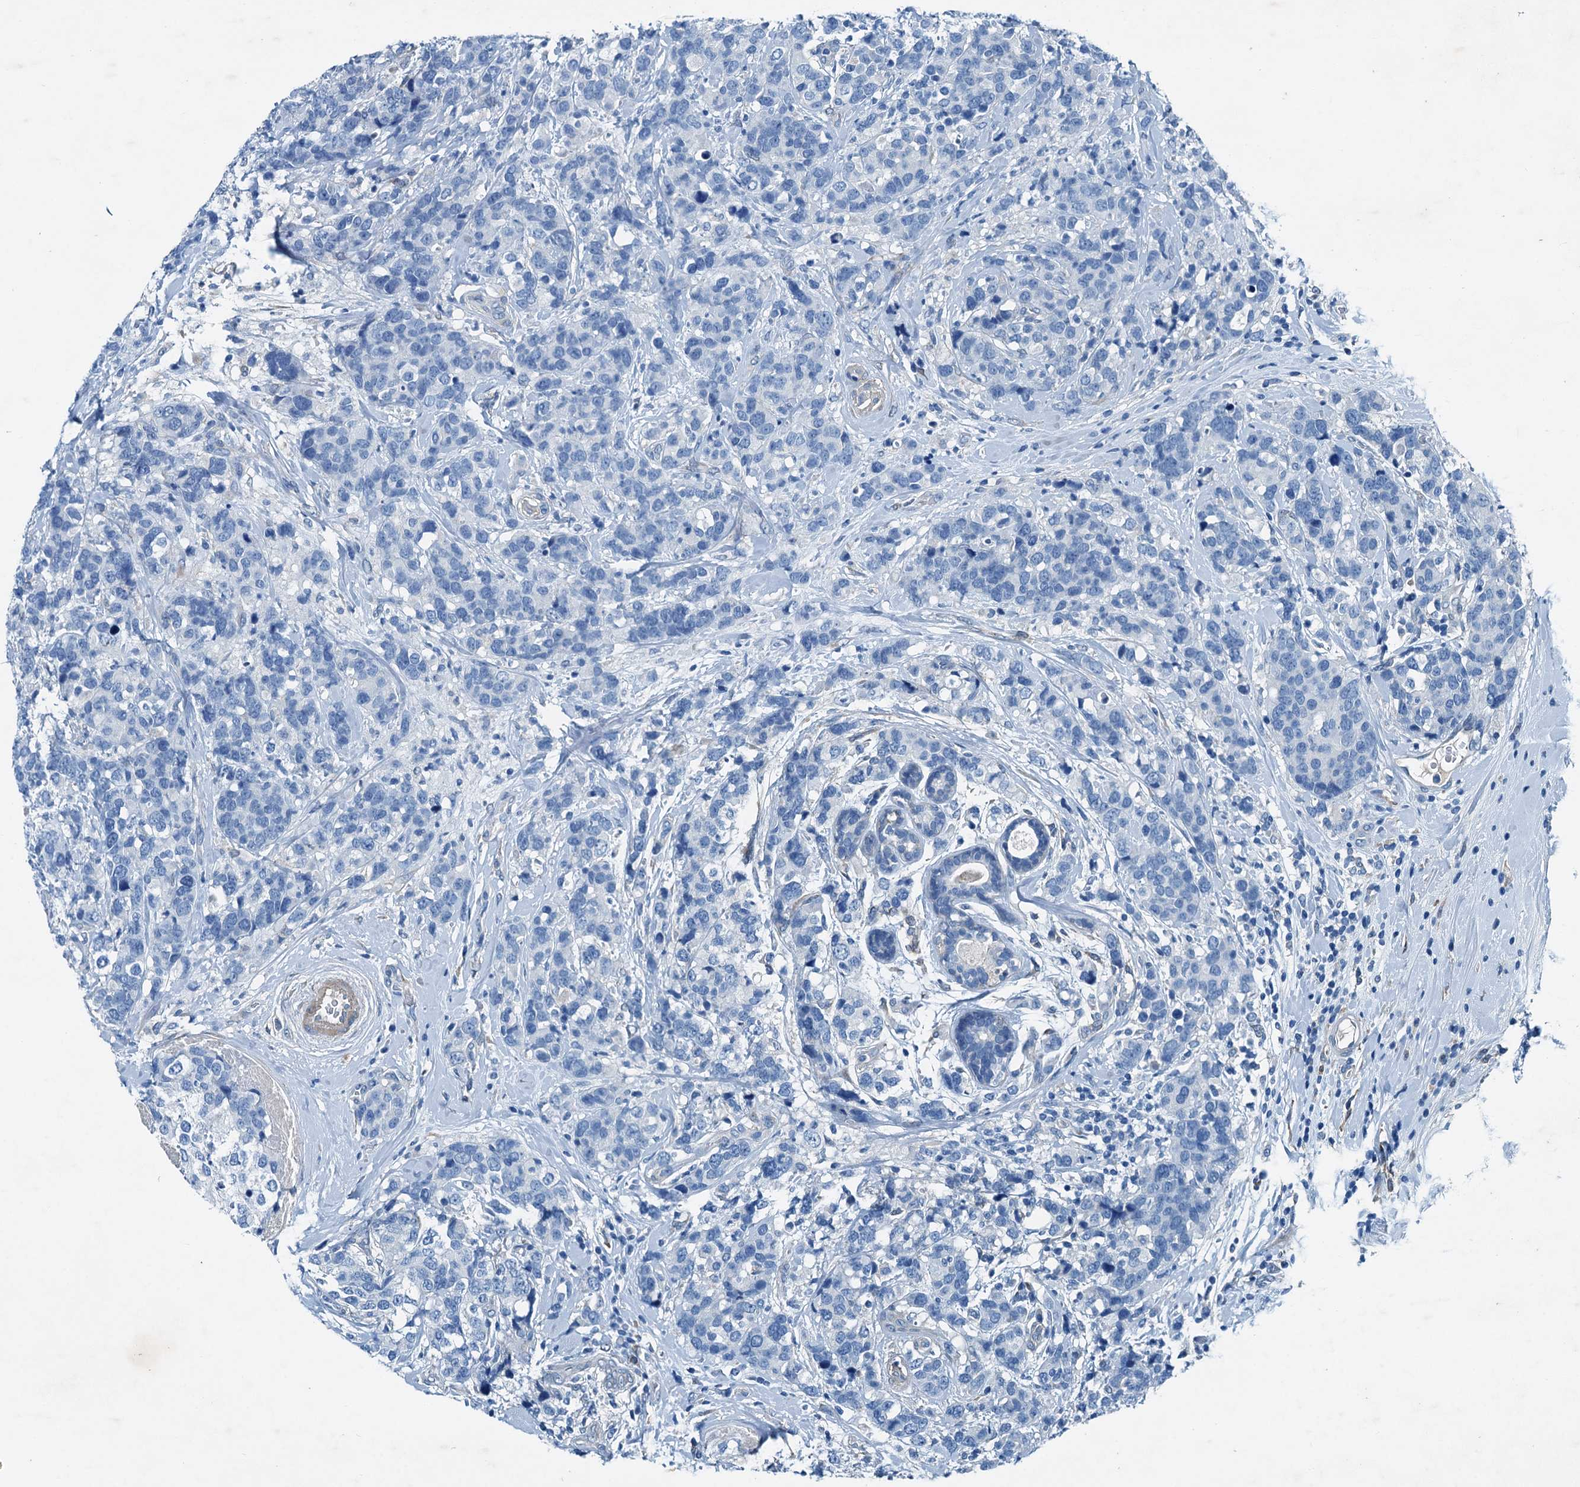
{"staining": {"intensity": "negative", "quantity": "none", "location": "none"}, "tissue": "breast cancer", "cell_type": "Tumor cells", "image_type": "cancer", "snomed": [{"axis": "morphology", "description": "Lobular carcinoma"}, {"axis": "topography", "description": "Breast"}], "caption": "Tumor cells are negative for protein expression in human lobular carcinoma (breast).", "gene": "RAB3IL1", "patient": {"sex": "female", "age": 59}}